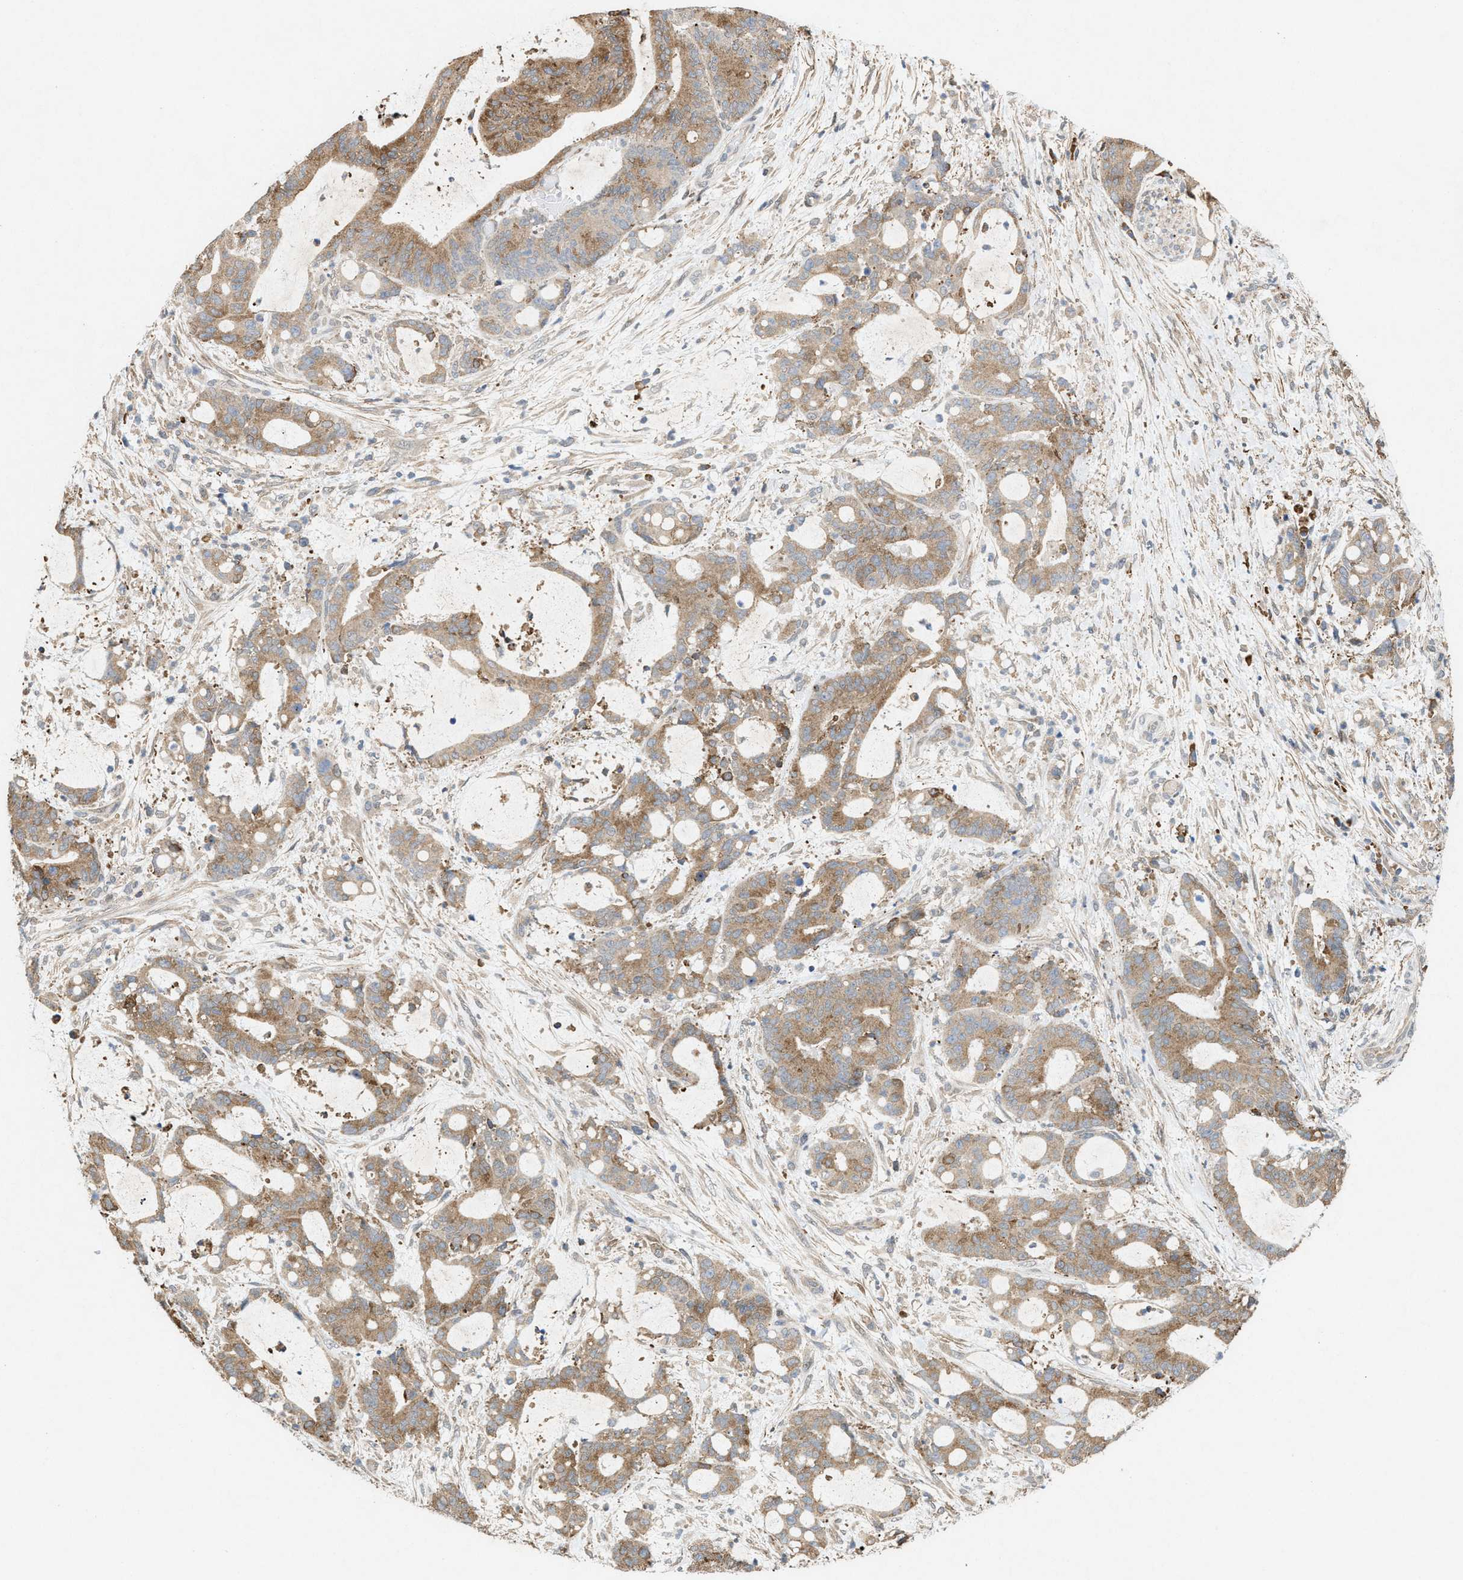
{"staining": {"intensity": "moderate", "quantity": ">75%", "location": "cytoplasmic/membranous"}, "tissue": "liver cancer", "cell_type": "Tumor cells", "image_type": "cancer", "snomed": [{"axis": "morphology", "description": "Normal tissue, NOS"}, {"axis": "morphology", "description": "Cholangiocarcinoma"}, {"axis": "topography", "description": "Liver"}, {"axis": "topography", "description": "Peripheral nerve tissue"}], "caption": "Approximately >75% of tumor cells in liver cancer reveal moderate cytoplasmic/membranous protein positivity as visualized by brown immunohistochemical staining.", "gene": "MFSD6", "patient": {"sex": "female", "age": 73}}